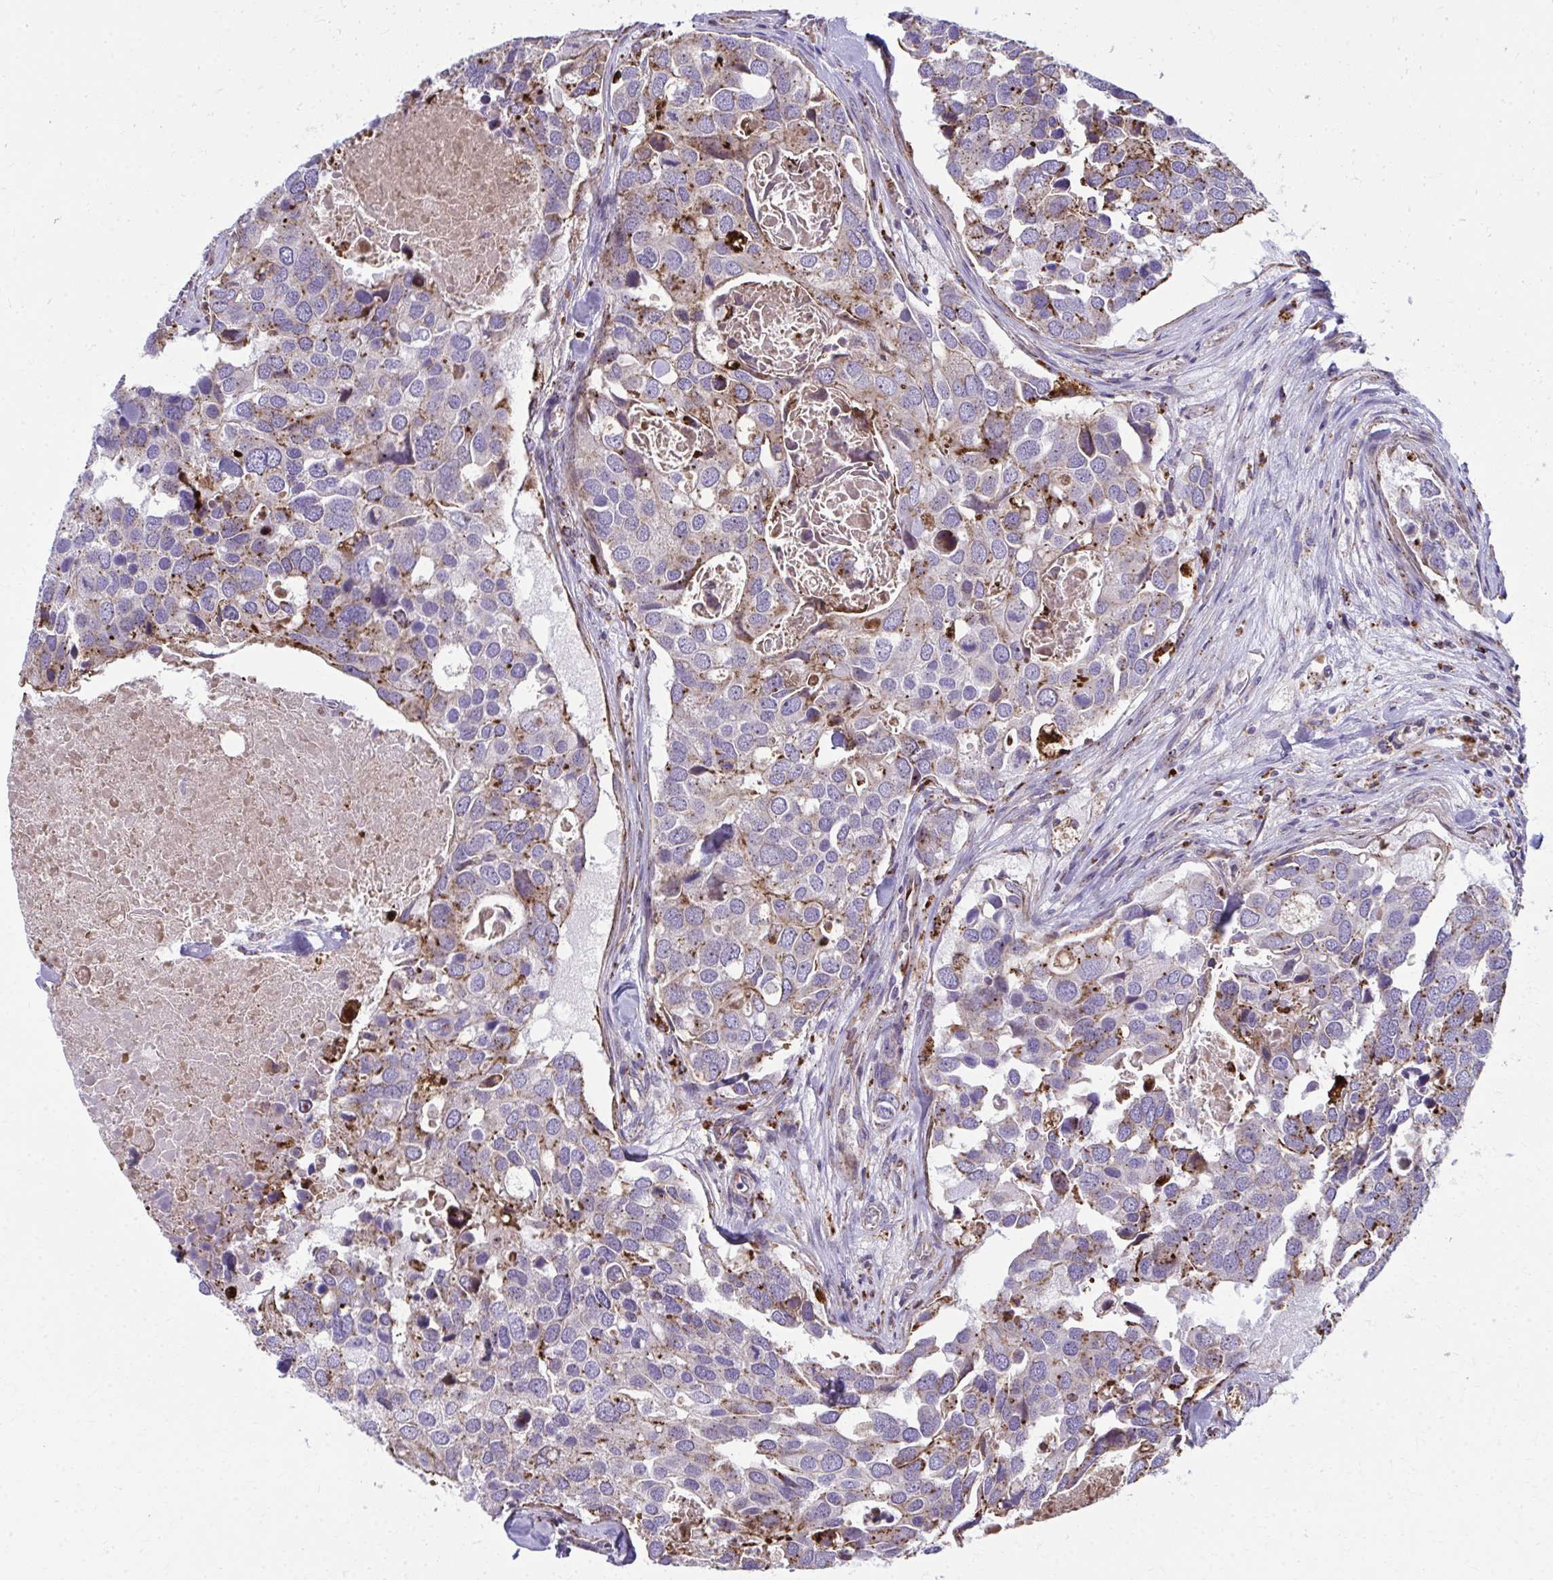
{"staining": {"intensity": "moderate", "quantity": "25%-75%", "location": "cytoplasmic/membranous"}, "tissue": "breast cancer", "cell_type": "Tumor cells", "image_type": "cancer", "snomed": [{"axis": "morphology", "description": "Duct carcinoma"}, {"axis": "topography", "description": "Breast"}], "caption": "Moderate cytoplasmic/membranous protein staining is identified in about 25%-75% of tumor cells in breast intraductal carcinoma. (Brightfield microscopy of DAB IHC at high magnification).", "gene": "LRRC4B", "patient": {"sex": "female", "age": 83}}